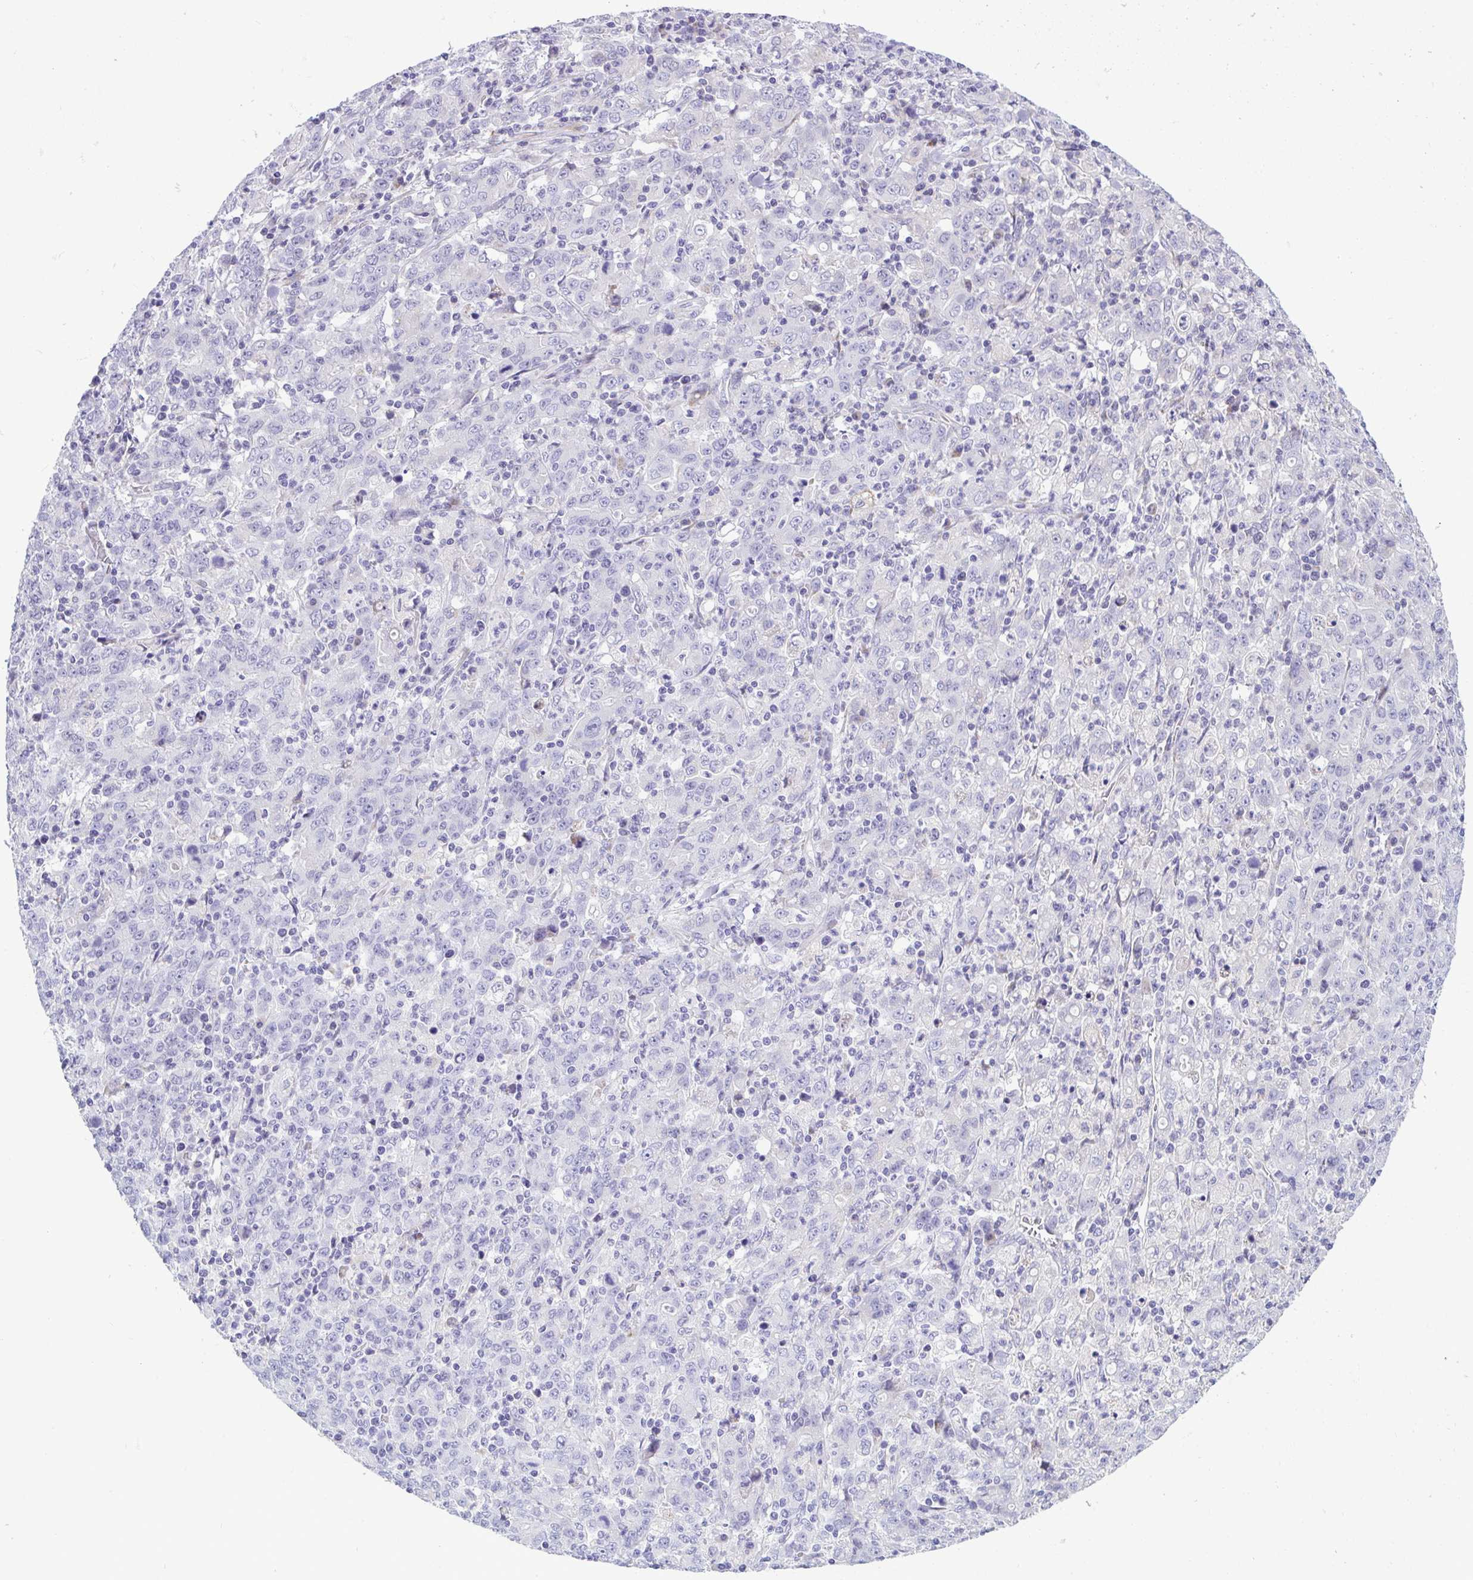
{"staining": {"intensity": "negative", "quantity": "none", "location": "none"}, "tissue": "stomach cancer", "cell_type": "Tumor cells", "image_type": "cancer", "snomed": [{"axis": "morphology", "description": "Adenocarcinoma, NOS"}, {"axis": "topography", "description": "Stomach, upper"}], "caption": "A high-resolution histopathology image shows IHC staining of stomach adenocarcinoma, which reveals no significant expression in tumor cells.", "gene": "DTX3", "patient": {"sex": "male", "age": 69}}